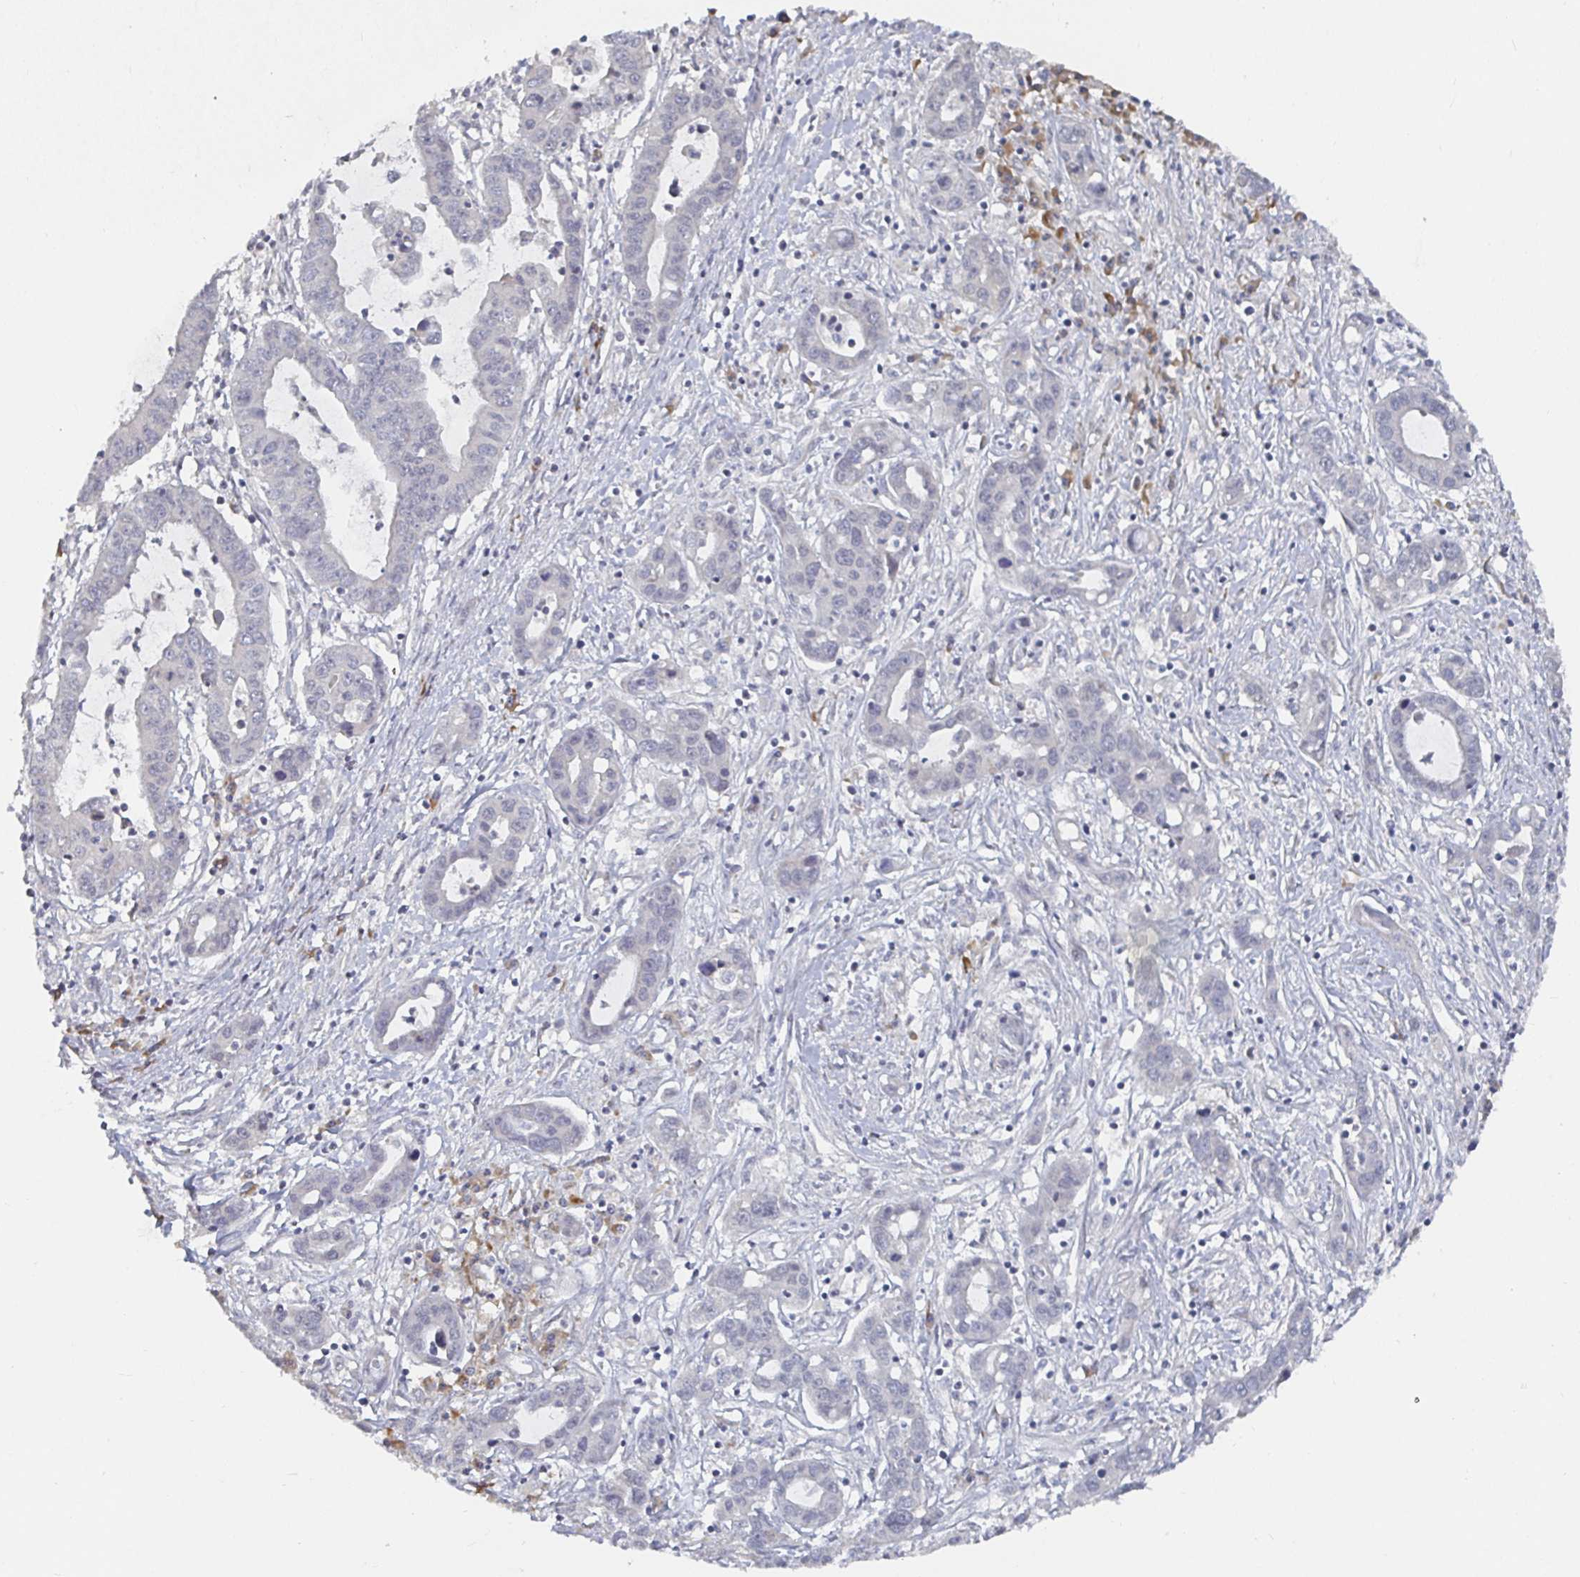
{"staining": {"intensity": "negative", "quantity": "none", "location": "none"}, "tissue": "liver cancer", "cell_type": "Tumor cells", "image_type": "cancer", "snomed": [{"axis": "morphology", "description": "Cholangiocarcinoma"}, {"axis": "topography", "description": "Liver"}], "caption": "Immunohistochemistry (IHC) of human liver cancer (cholangiocarcinoma) demonstrates no positivity in tumor cells.", "gene": "MEIS1", "patient": {"sex": "male", "age": 58}}